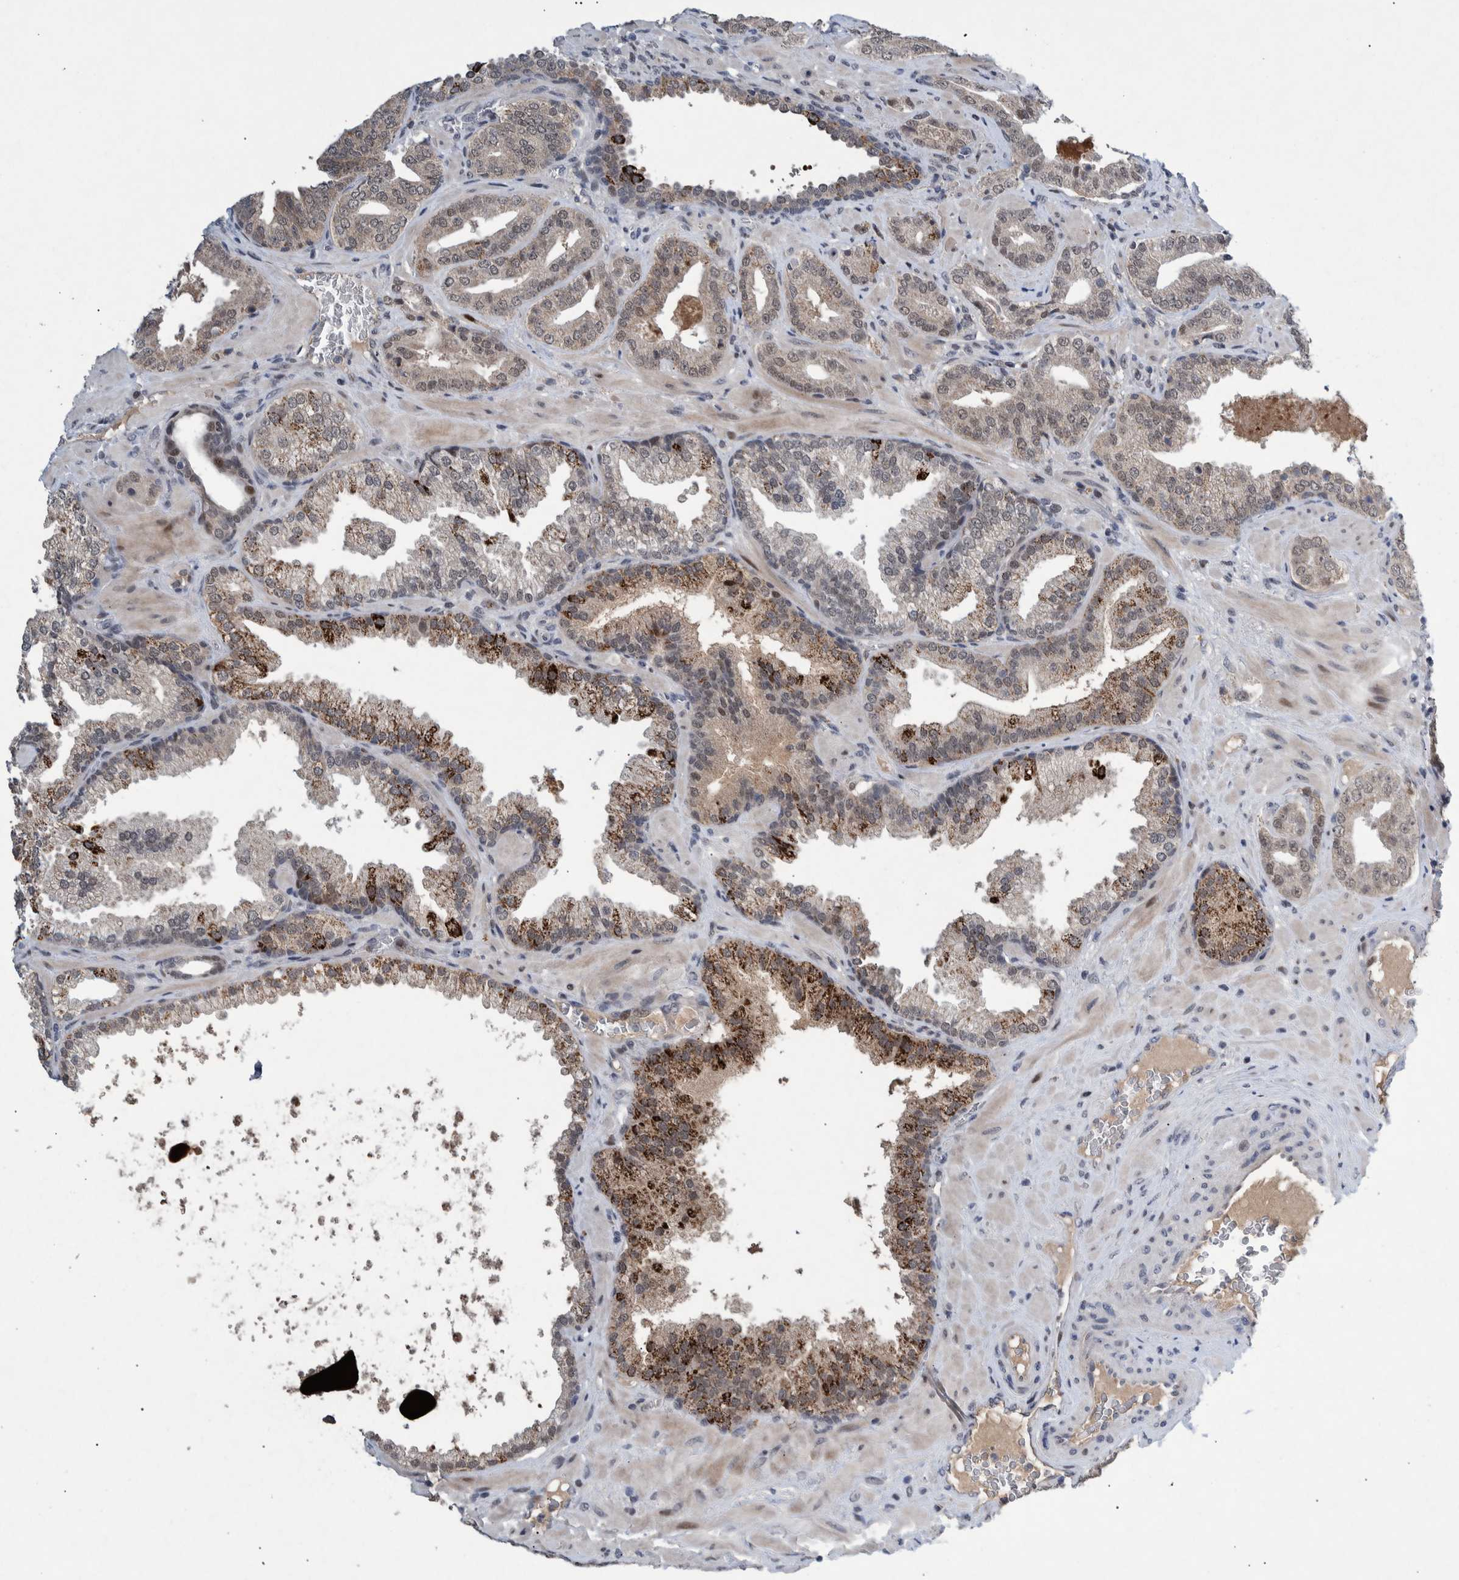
{"staining": {"intensity": "weak", "quantity": ">75%", "location": "cytoplasmic/membranous,nuclear"}, "tissue": "prostate cancer", "cell_type": "Tumor cells", "image_type": "cancer", "snomed": [{"axis": "morphology", "description": "Adenocarcinoma, Low grade"}, {"axis": "topography", "description": "Prostate"}], "caption": "About >75% of tumor cells in human prostate cancer demonstrate weak cytoplasmic/membranous and nuclear protein expression as visualized by brown immunohistochemical staining.", "gene": "ESRP1", "patient": {"sex": "male", "age": 62}}